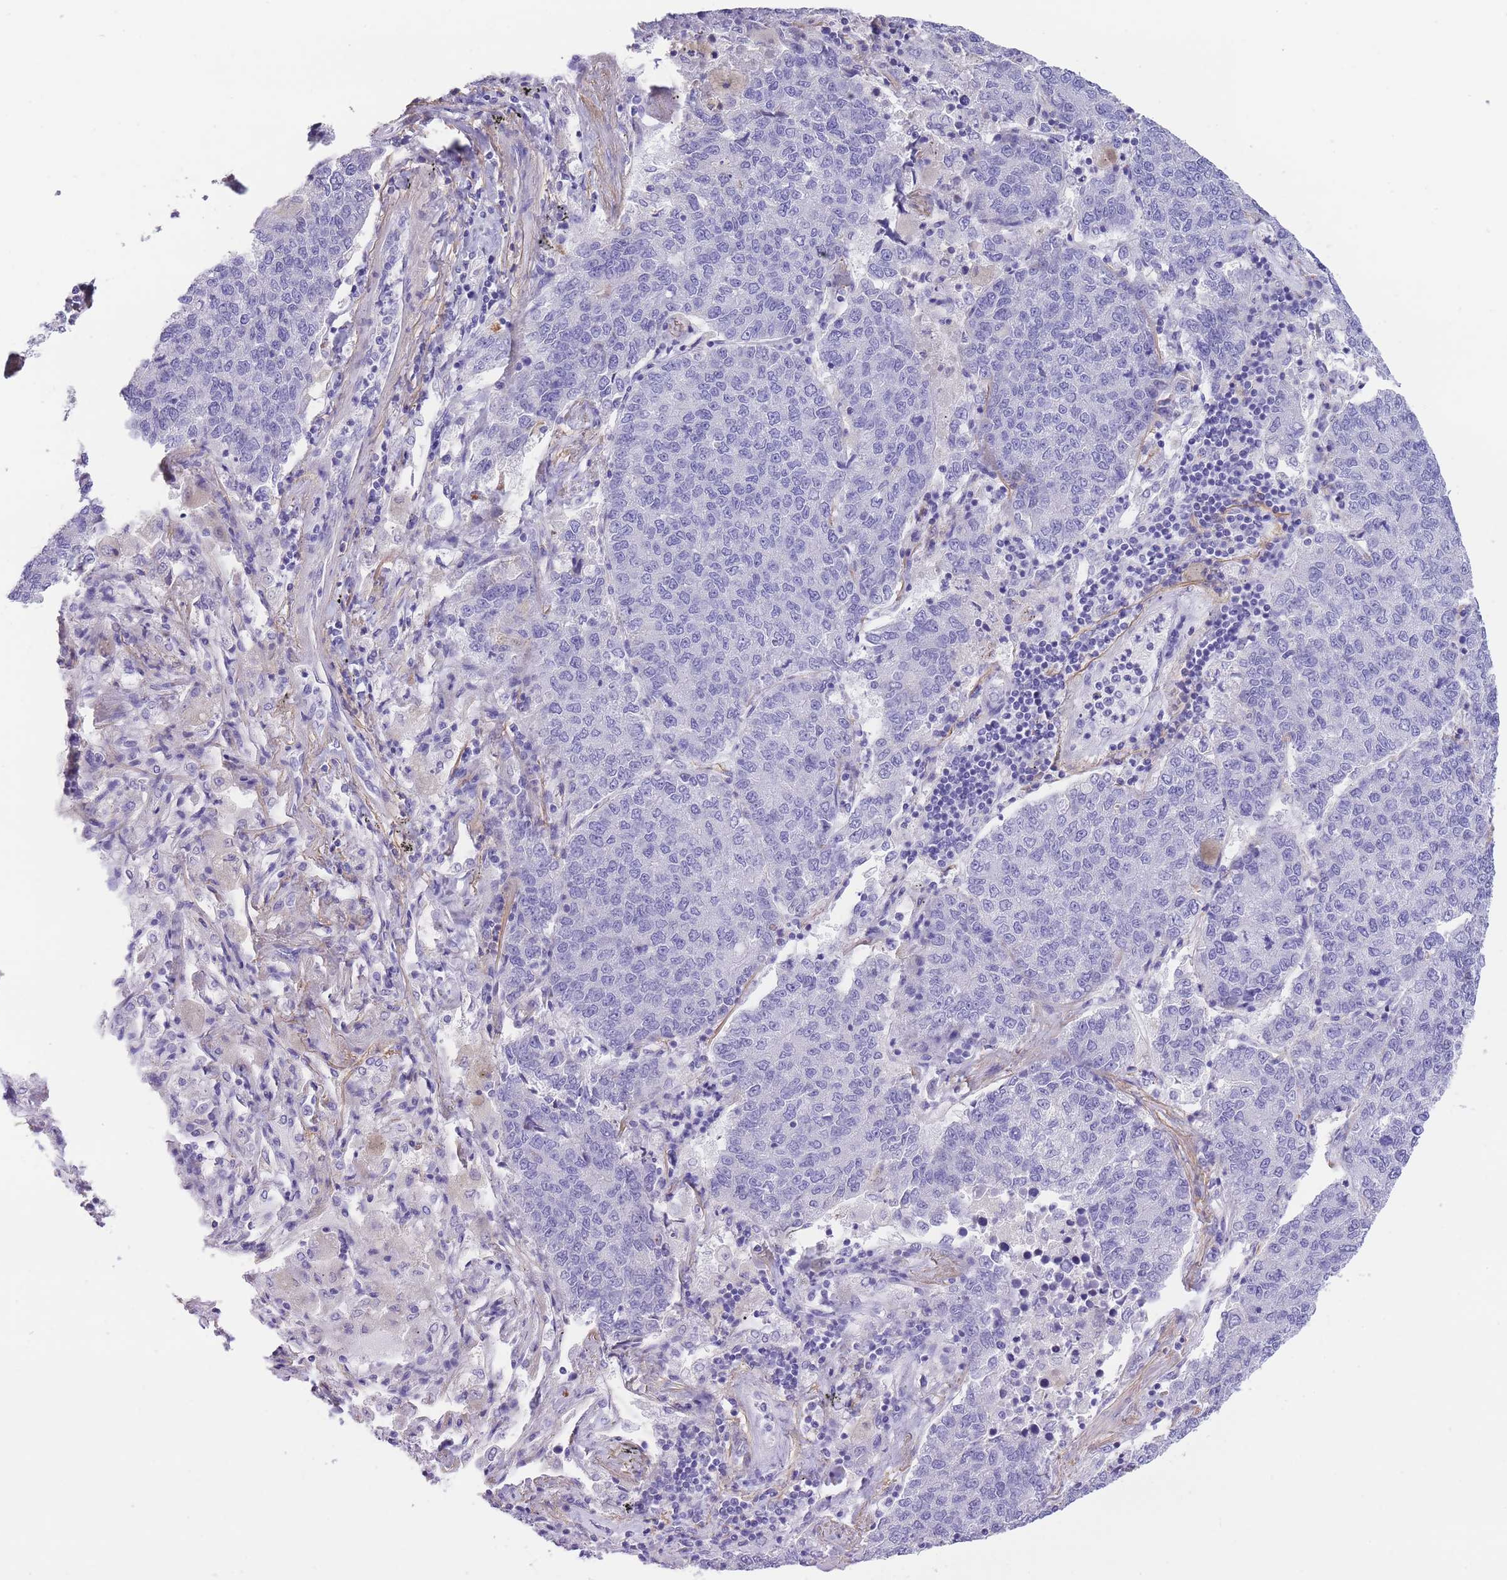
{"staining": {"intensity": "negative", "quantity": "none", "location": "none"}, "tissue": "lung cancer", "cell_type": "Tumor cells", "image_type": "cancer", "snomed": [{"axis": "morphology", "description": "Adenocarcinoma, NOS"}, {"axis": "topography", "description": "Lung"}], "caption": "Tumor cells are negative for protein expression in human lung cancer.", "gene": "RAI2", "patient": {"sex": "male", "age": 49}}